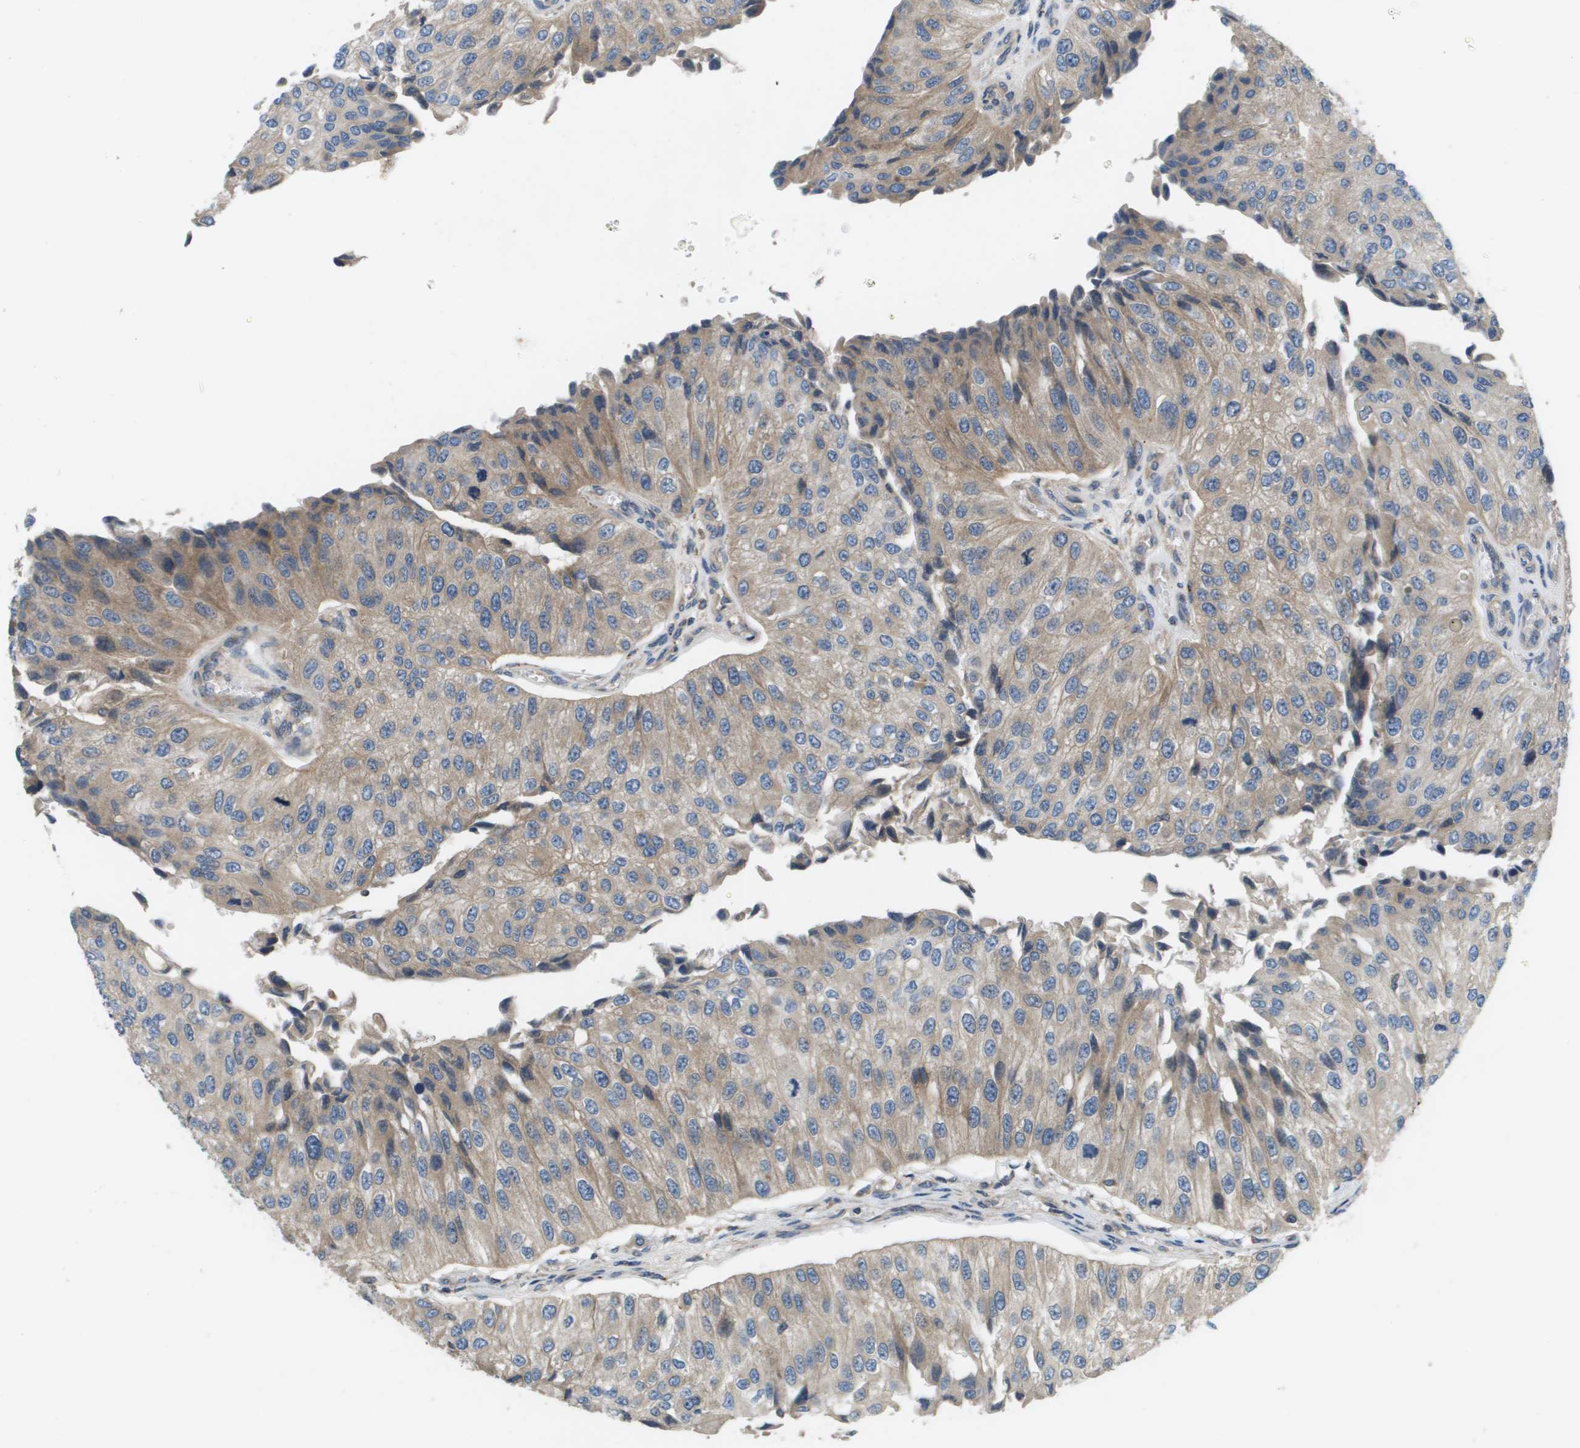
{"staining": {"intensity": "weak", "quantity": "25%-75%", "location": "cytoplasmic/membranous"}, "tissue": "urothelial cancer", "cell_type": "Tumor cells", "image_type": "cancer", "snomed": [{"axis": "morphology", "description": "Urothelial carcinoma, High grade"}, {"axis": "topography", "description": "Kidney"}, {"axis": "topography", "description": "Urinary bladder"}], "caption": "Brown immunohistochemical staining in urothelial cancer demonstrates weak cytoplasmic/membranous positivity in about 25%-75% of tumor cells. (DAB IHC with brightfield microscopy, high magnification).", "gene": "SLC25A20", "patient": {"sex": "male", "age": 77}}